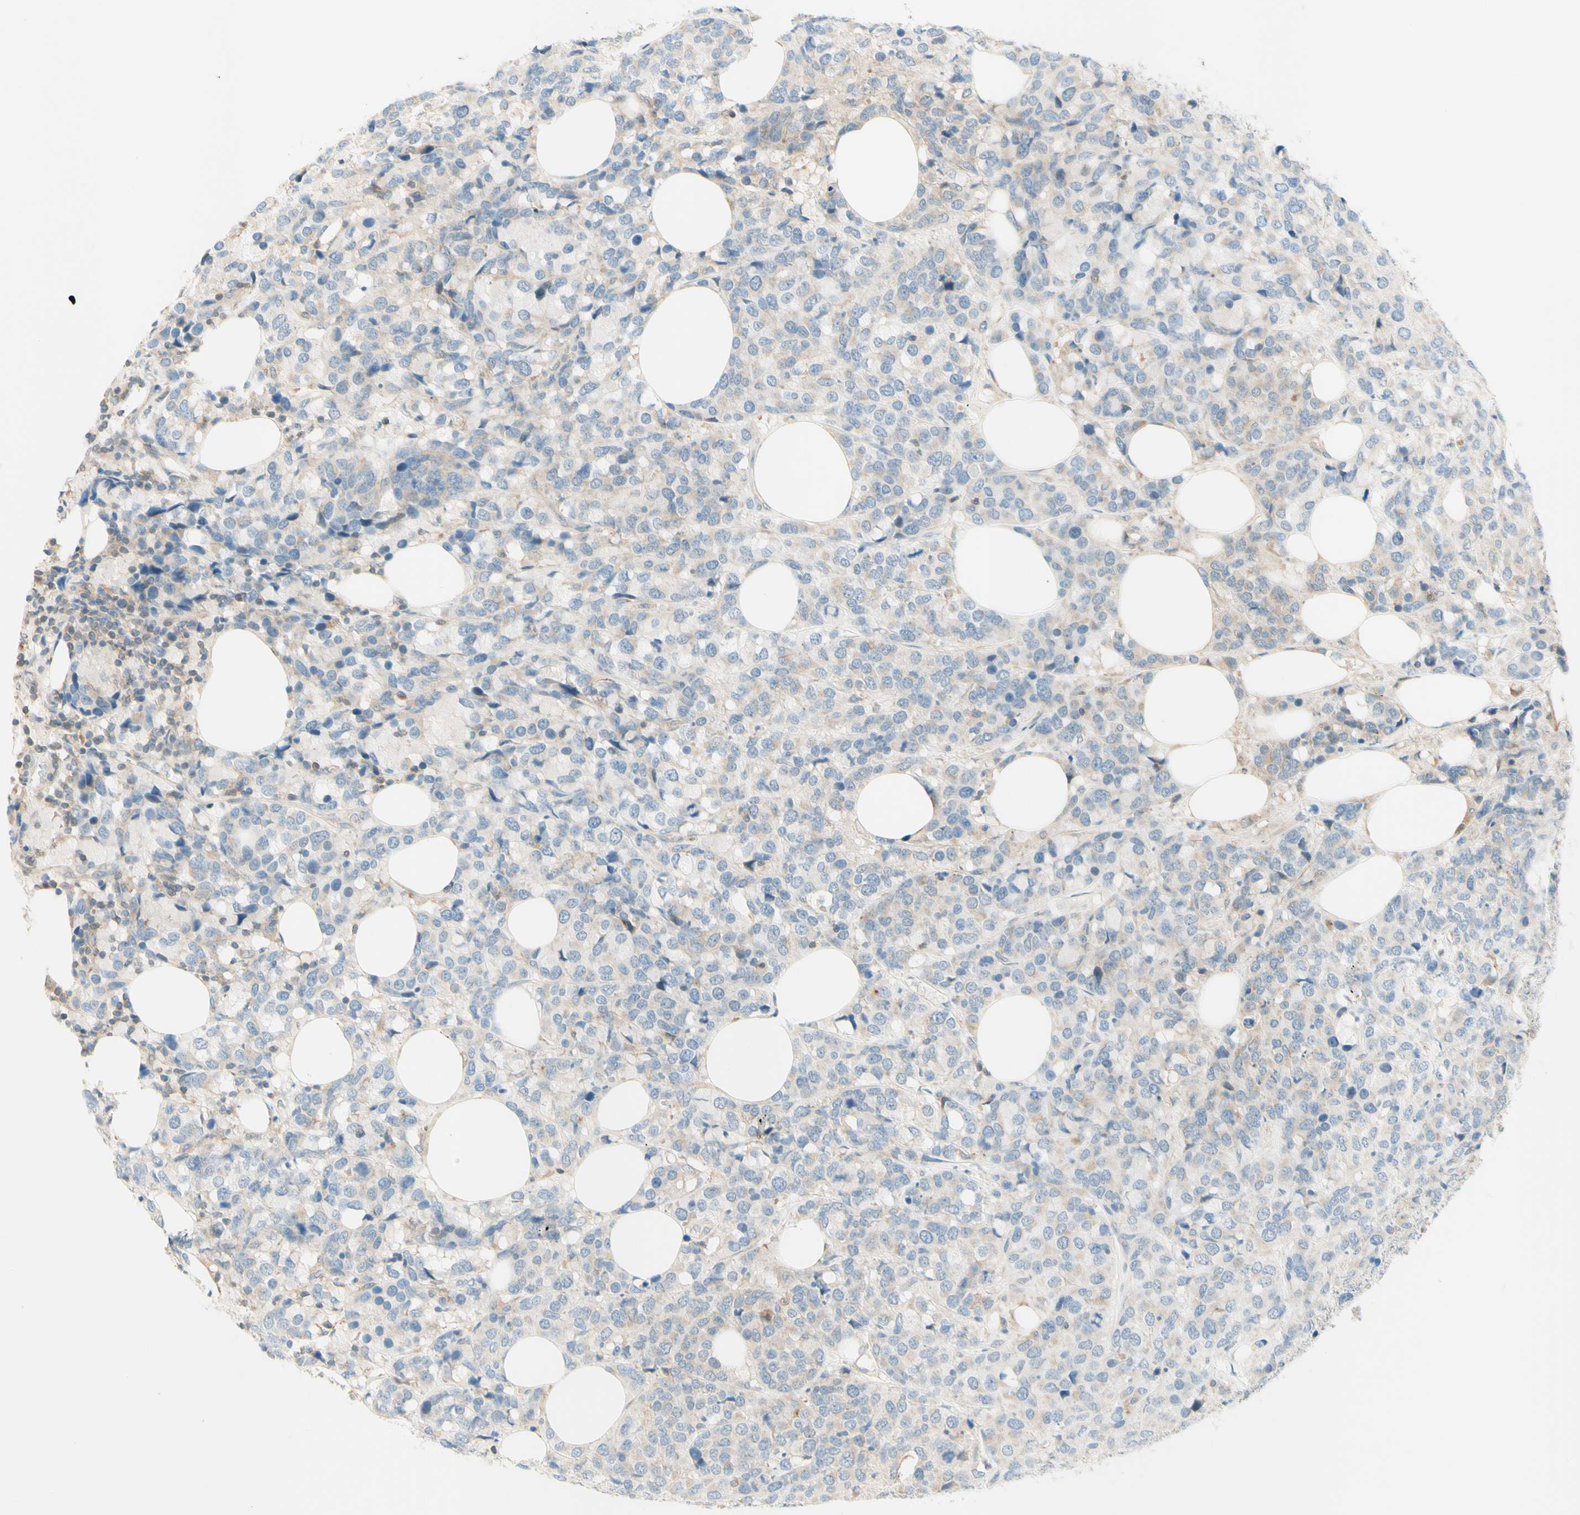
{"staining": {"intensity": "weak", "quantity": "25%-75%", "location": "cytoplasmic/membranous"}, "tissue": "breast cancer", "cell_type": "Tumor cells", "image_type": "cancer", "snomed": [{"axis": "morphology", "description": "Lobular carcinoma"}, {"axis": "topography", "description": "Breast"}], "caption": "This micrograph demonstrates IHC staining of human breast lobular carcinoma, with low weak cytoplasmic/membranous staining in about 25%-75% of tumor cells.", "gene": "PROM1", "patient": {"sex": "female", "age": 59}}